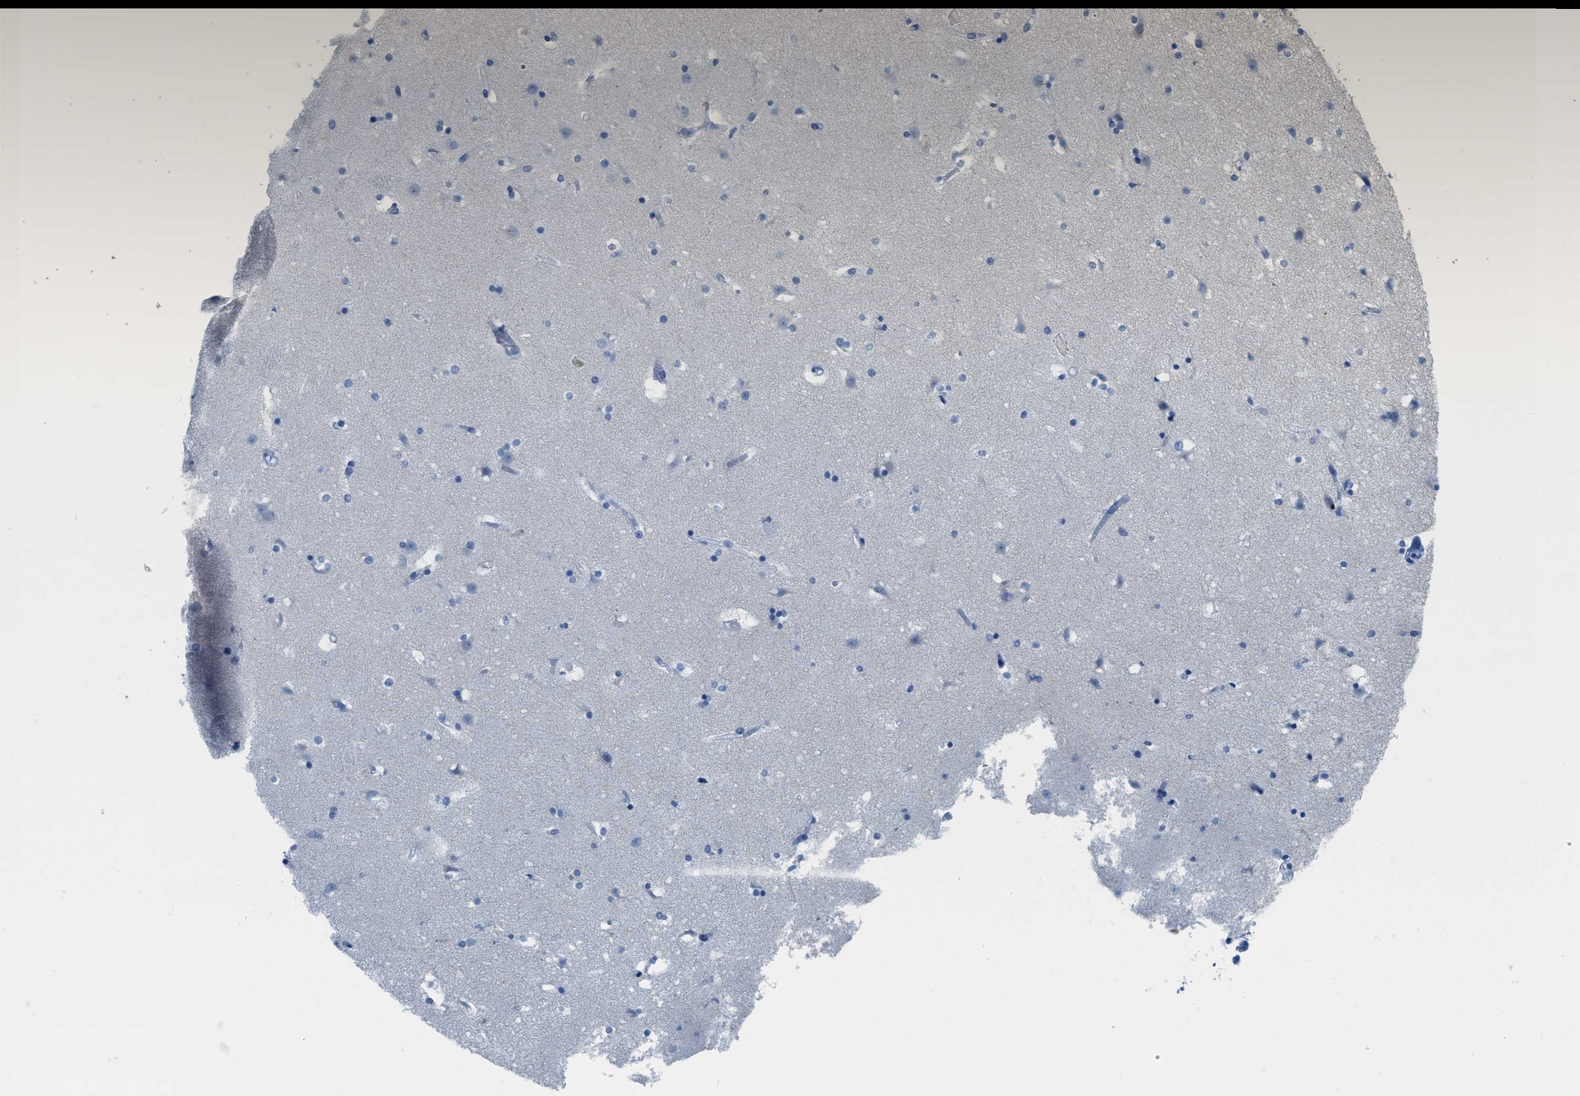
{"staining": {"intensity": "negative", "quantity": "none", "location": "none"}, "tissue": "cerebellum", "cell_type": "Cells in granular layer", "image_type": "normal", "snomed": [{"axis": "morphology", "description": "Normal tissue, NOS"}, {"axis": "topography", "description": "Cerebellum"}], "caption": "DAB immunohistochemical staining of benign human cerebellum exhibits no significant positivity in cells in granular layer.", "gene": "ASGR1", "patient": {"sex": "female", "age": 54}}